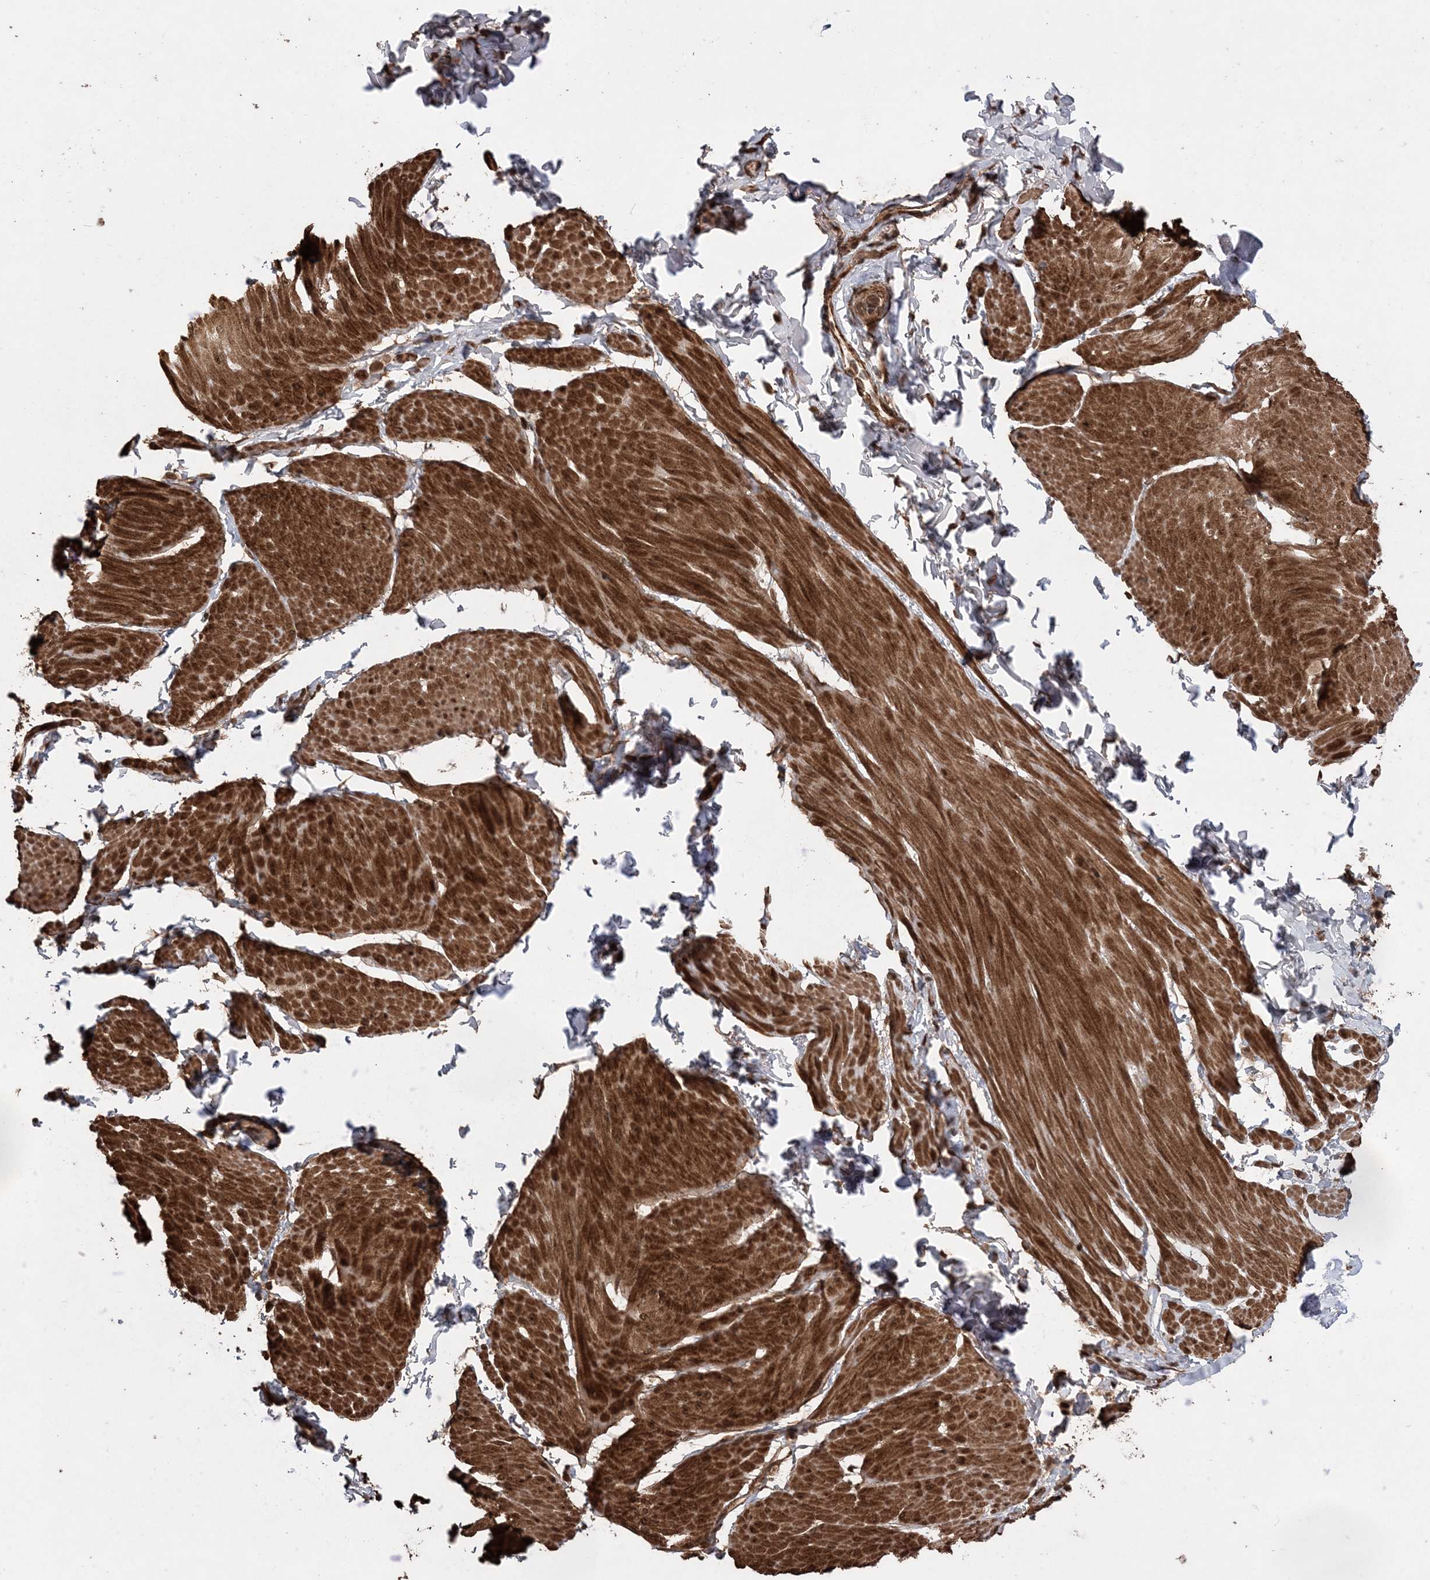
{"staining": {"intensity": "strong", "quantity": ">75%", "location": "cytoplasmic/membranous,nuclear"}, "tissue": "smooth muscle", "cell_type": "Smooth muscle cells", "image_type": "normal", "snomed": [{"axis": "morphology", "description": "Urothelial carcinoma, High grade"}, {"axis": "topography", "description": "Urinary bladder"}], "caption": "An image of smooth muscle stained for a protein reveals strong cytoplasmic/membranous,nuclear brown staining in smooth muscle cells. The staining was performed using DAB, with brown indicating positive protein expression. Nuclei are stained blue with hematoxylin.", "gene": "ETAA1", "patient": {"sex": "male", "age": 46}}